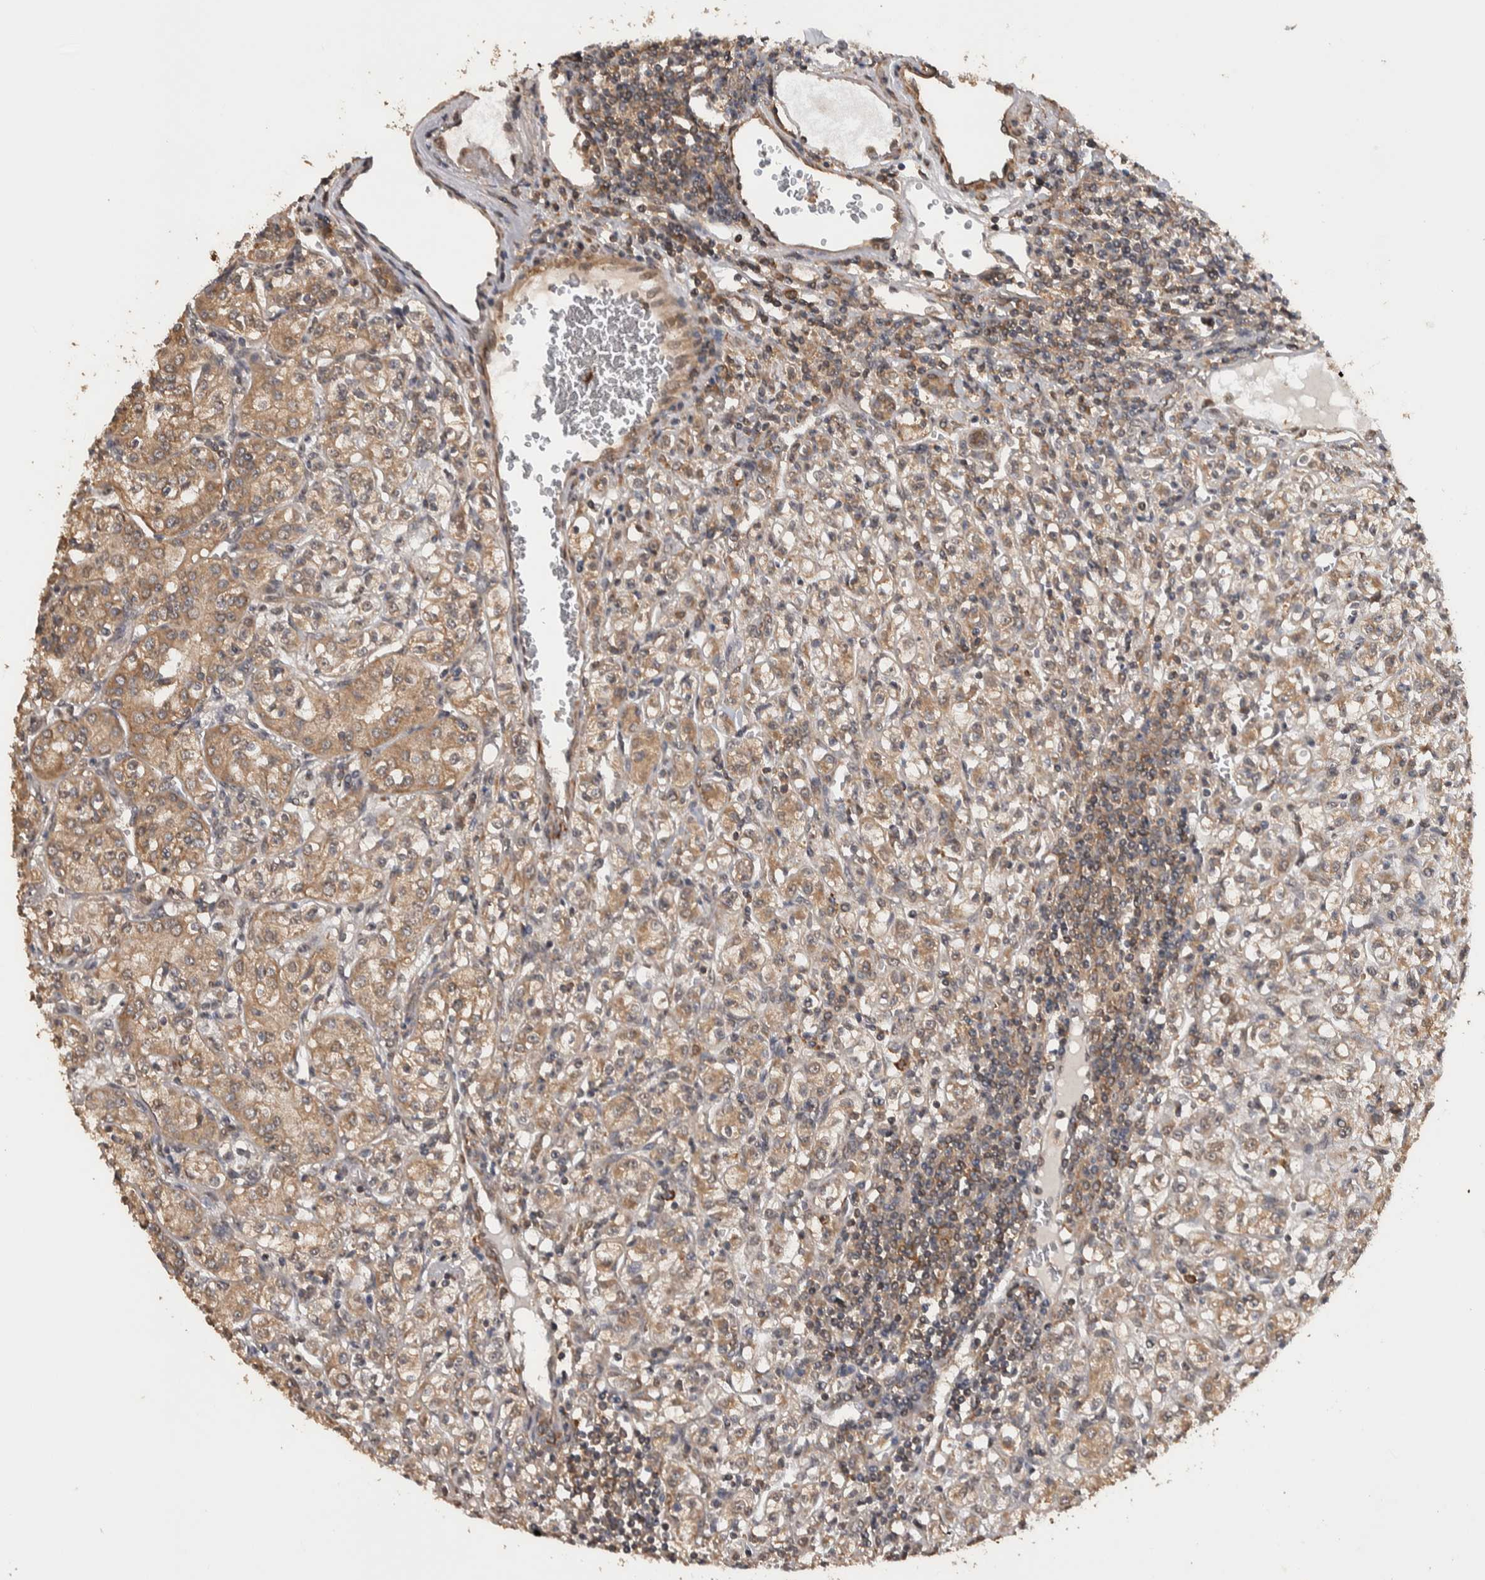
{"staining": {"intensity": "moderate", "quantity": ">75%", "location": "cytoplasmic/membranous"}, "tissue": "renal cancer", "cell_type": "Tumor cells", "image_type": "cancer", "snomed": [{"axis": "morphology", "description": "Adenocarcinoma, NOS"}, {"axis": "topography", "description": "Kidney"}], "caption": "Immunohistochemistry (IHC) (DAB) staining of adenocarcinoma (renal) demonstrates moderate cytoplasmic/membranous protein positivity in about >75% of tumor cells.", "gene": "DVL2", "patient": {"sex": "male", "age": 77}}